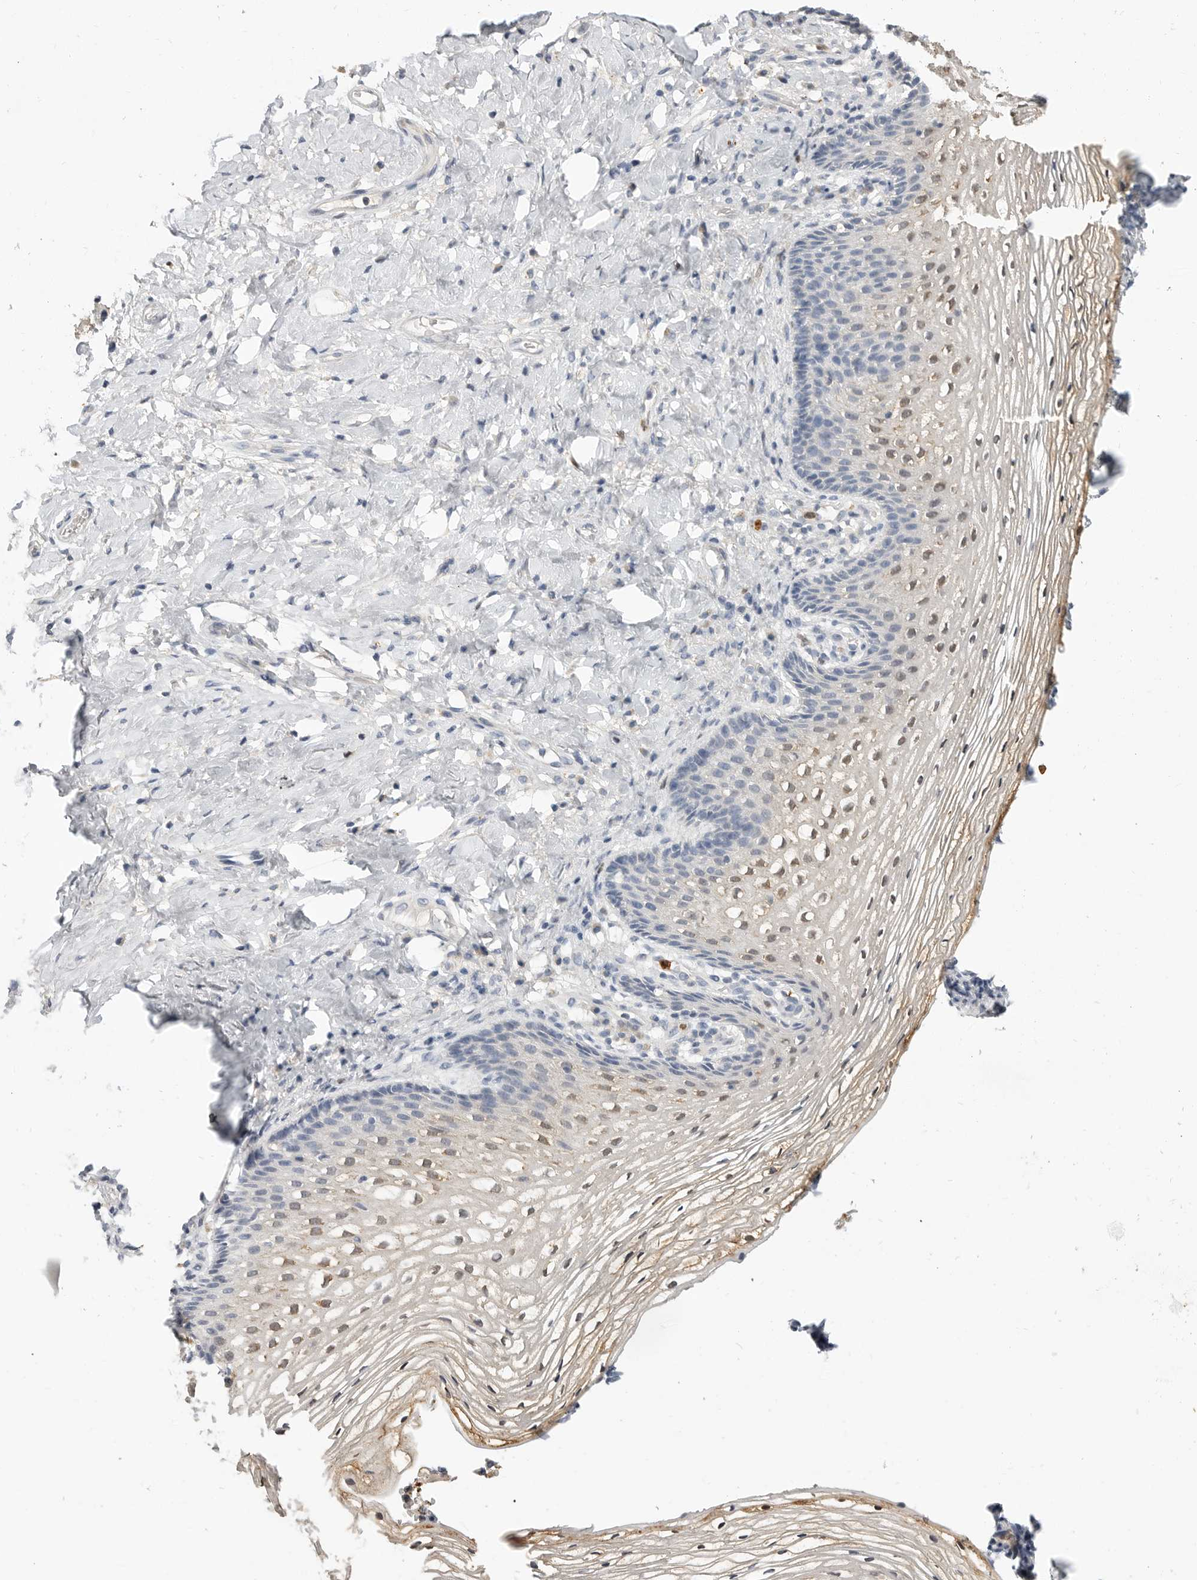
{"staining": {"intensity": "moderate", "quantity": "<25%", "location": "cytoplasmic/membranous"}, "tissue": "vagina", "cell_type": "Squamous epithelial cells", "image_type": "normal", "snomed": [{"axis": "morphology", "description": "Normal tissue, NOS"}, {"axis": "topography", "description": "Vagina"}], "caption": "Immunohistochemical staining of normal vagina reveals <25% levels of moderate cytoplasmic/membranous protein positivity in approximately <25% of squamous epithelial cells. (brown staining indicates protein expression, while blue staining denotes nuclei).", "gene": "LTBR", "patient": {"sex": "female", "age": 60}}